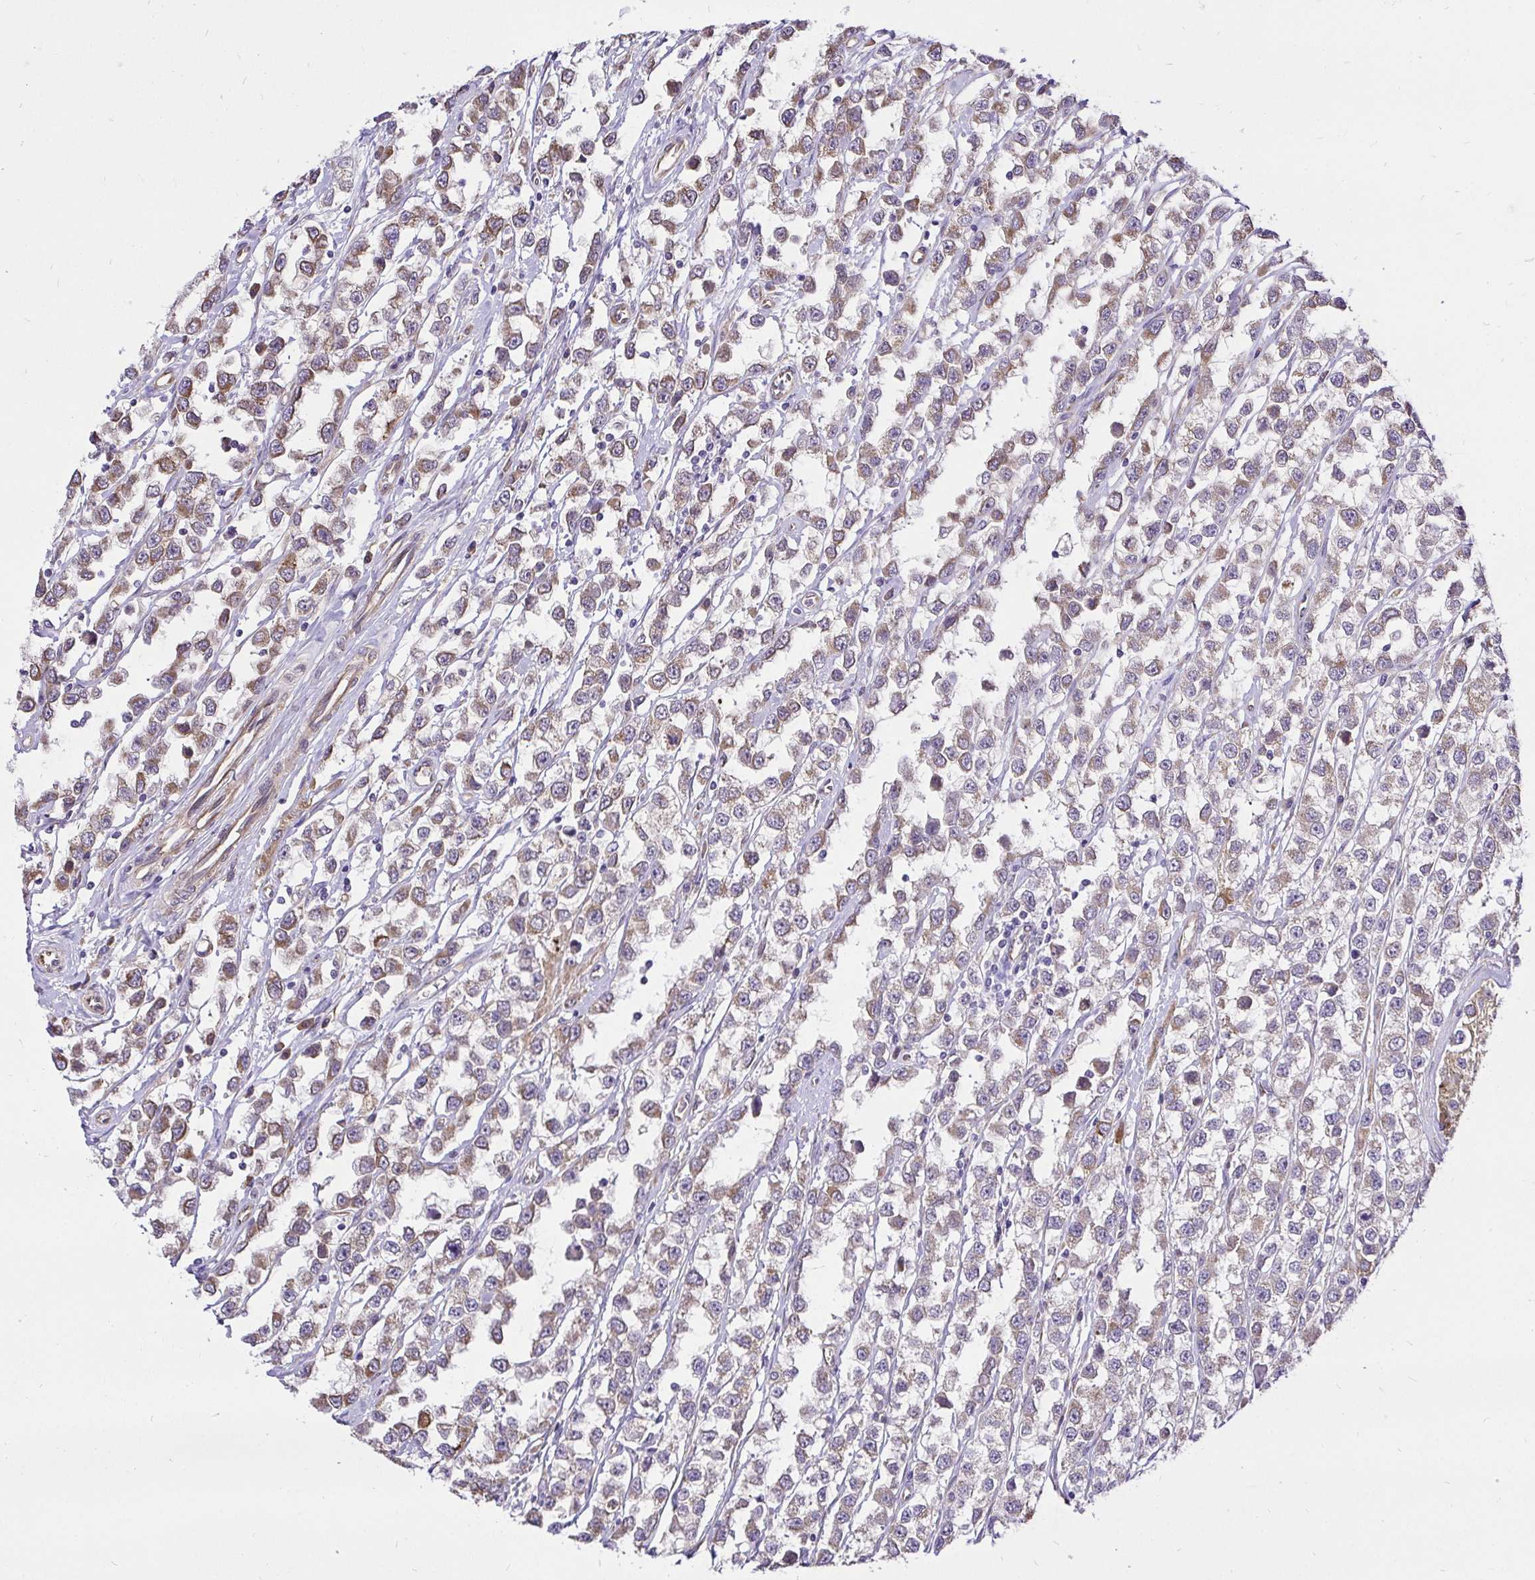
{"staining": {"intensity": "weak", "quantity": "25%-75%", "location": "cytoplasmic/membranous"}, "tissue": "testis cancer", "cell_type": "Tumor cells", "image_type": "cancer", "snomed": [{"axis": "morphology", "description": "Seminoma, NOS"}, {"axis": "topography", "description": "Testis"}], "caption": "Weak cytoplasmic/membranous positivity for a protein is identified in about 25%-75% of tumor cells of seminoma (testis) using immunohistochemistry.", "gene": "CCDC122", "patient": {"sex": "male", "age": 34}}